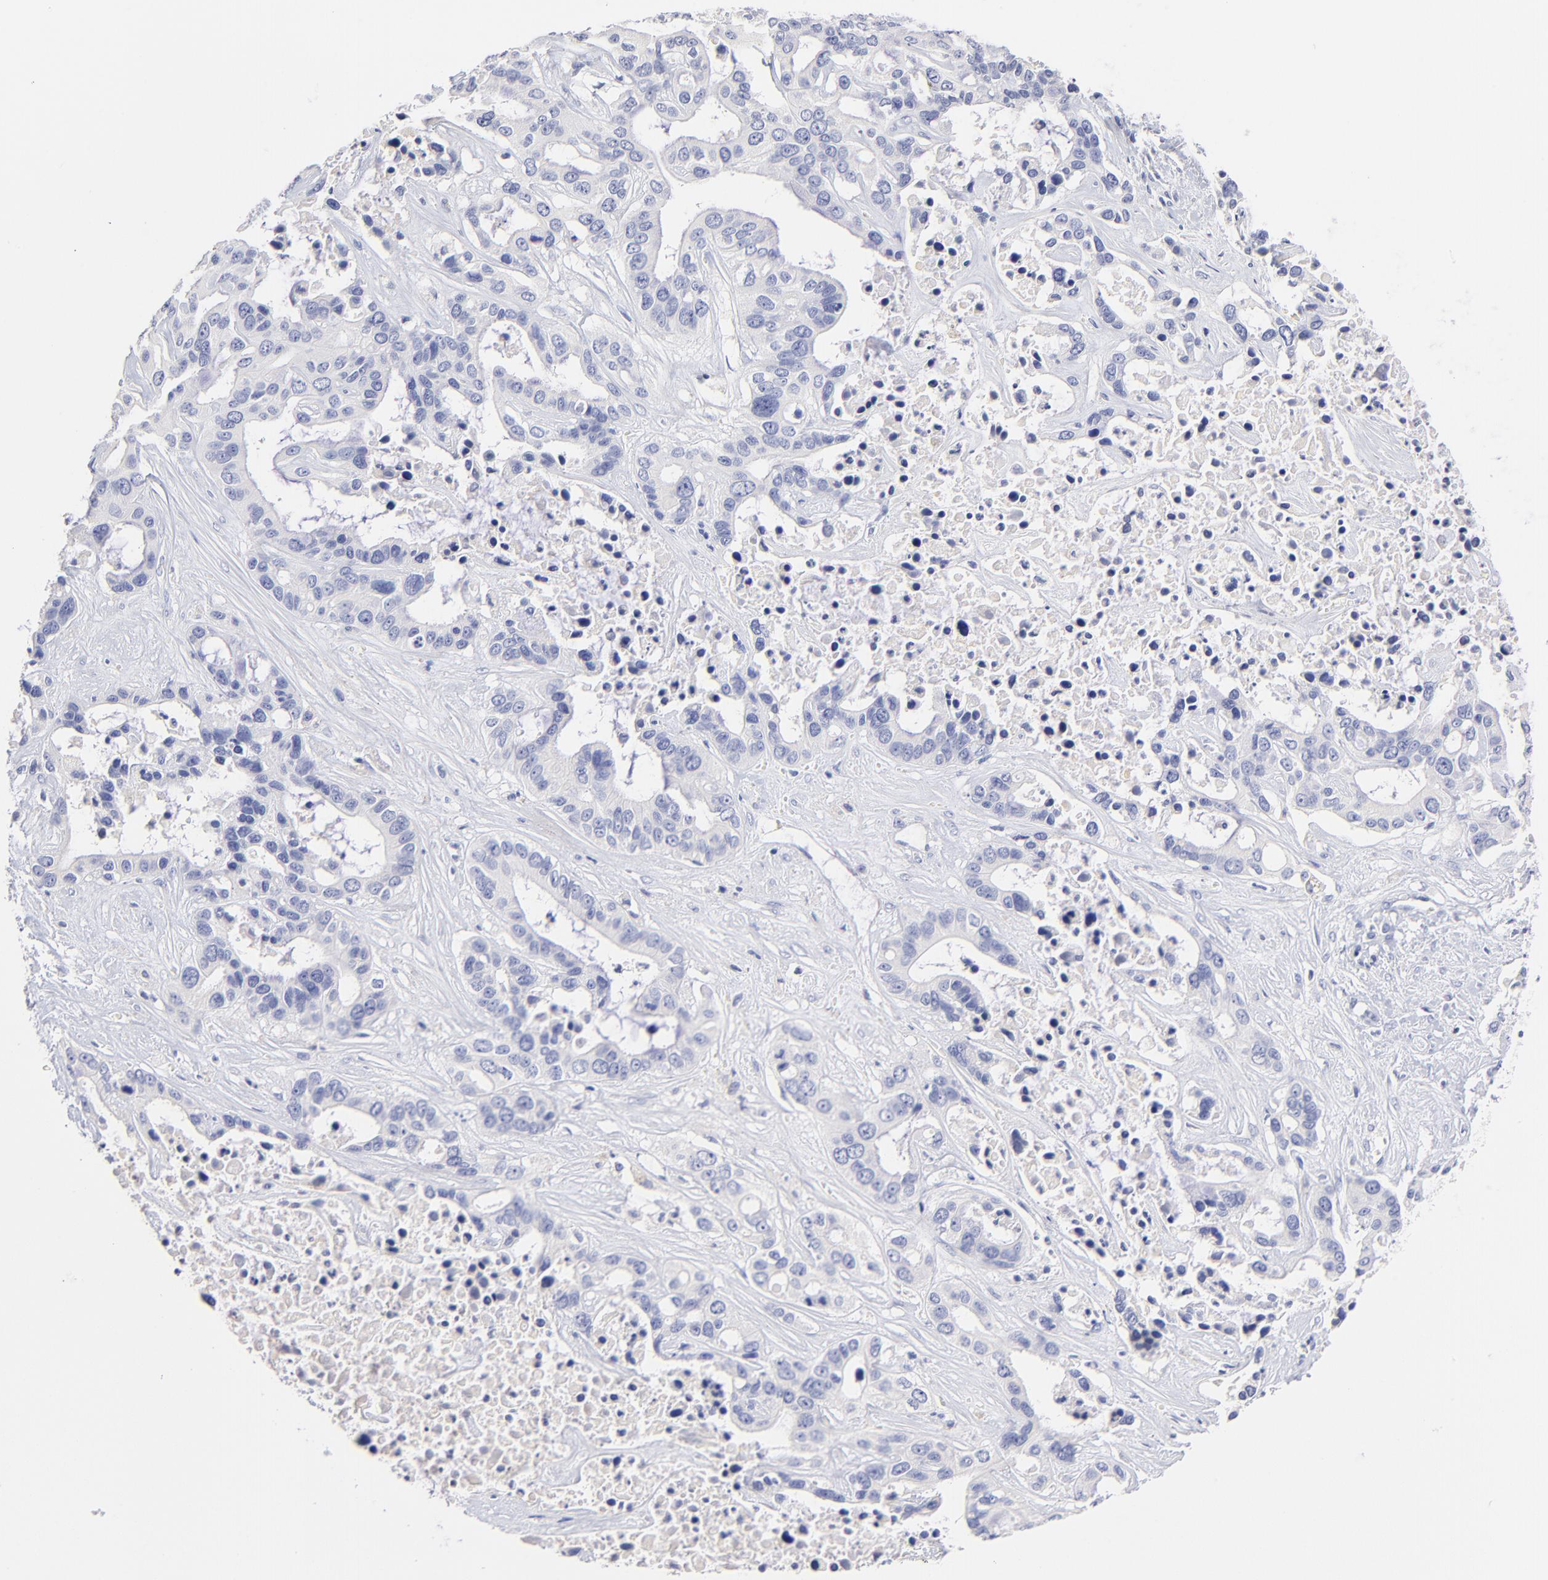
{"staining": {"intensity": "negative", "quantity": "none", "location": "none"}, "tissue": "liver cancer", "cell_type": "Tumor cells", "image_type": "cancer", "snomed": [{"axis": "morphology", "description": "Cholangiocarcinoma"}, {"axis": "topography", "description": "Liver"}], "caption": "High power microscopy histopathology image of an IHC image of liver cancer, revealing no significant expression in tumor cells.", "gene": "ASB9", "patient": {"sex": "female", "age": 65}}